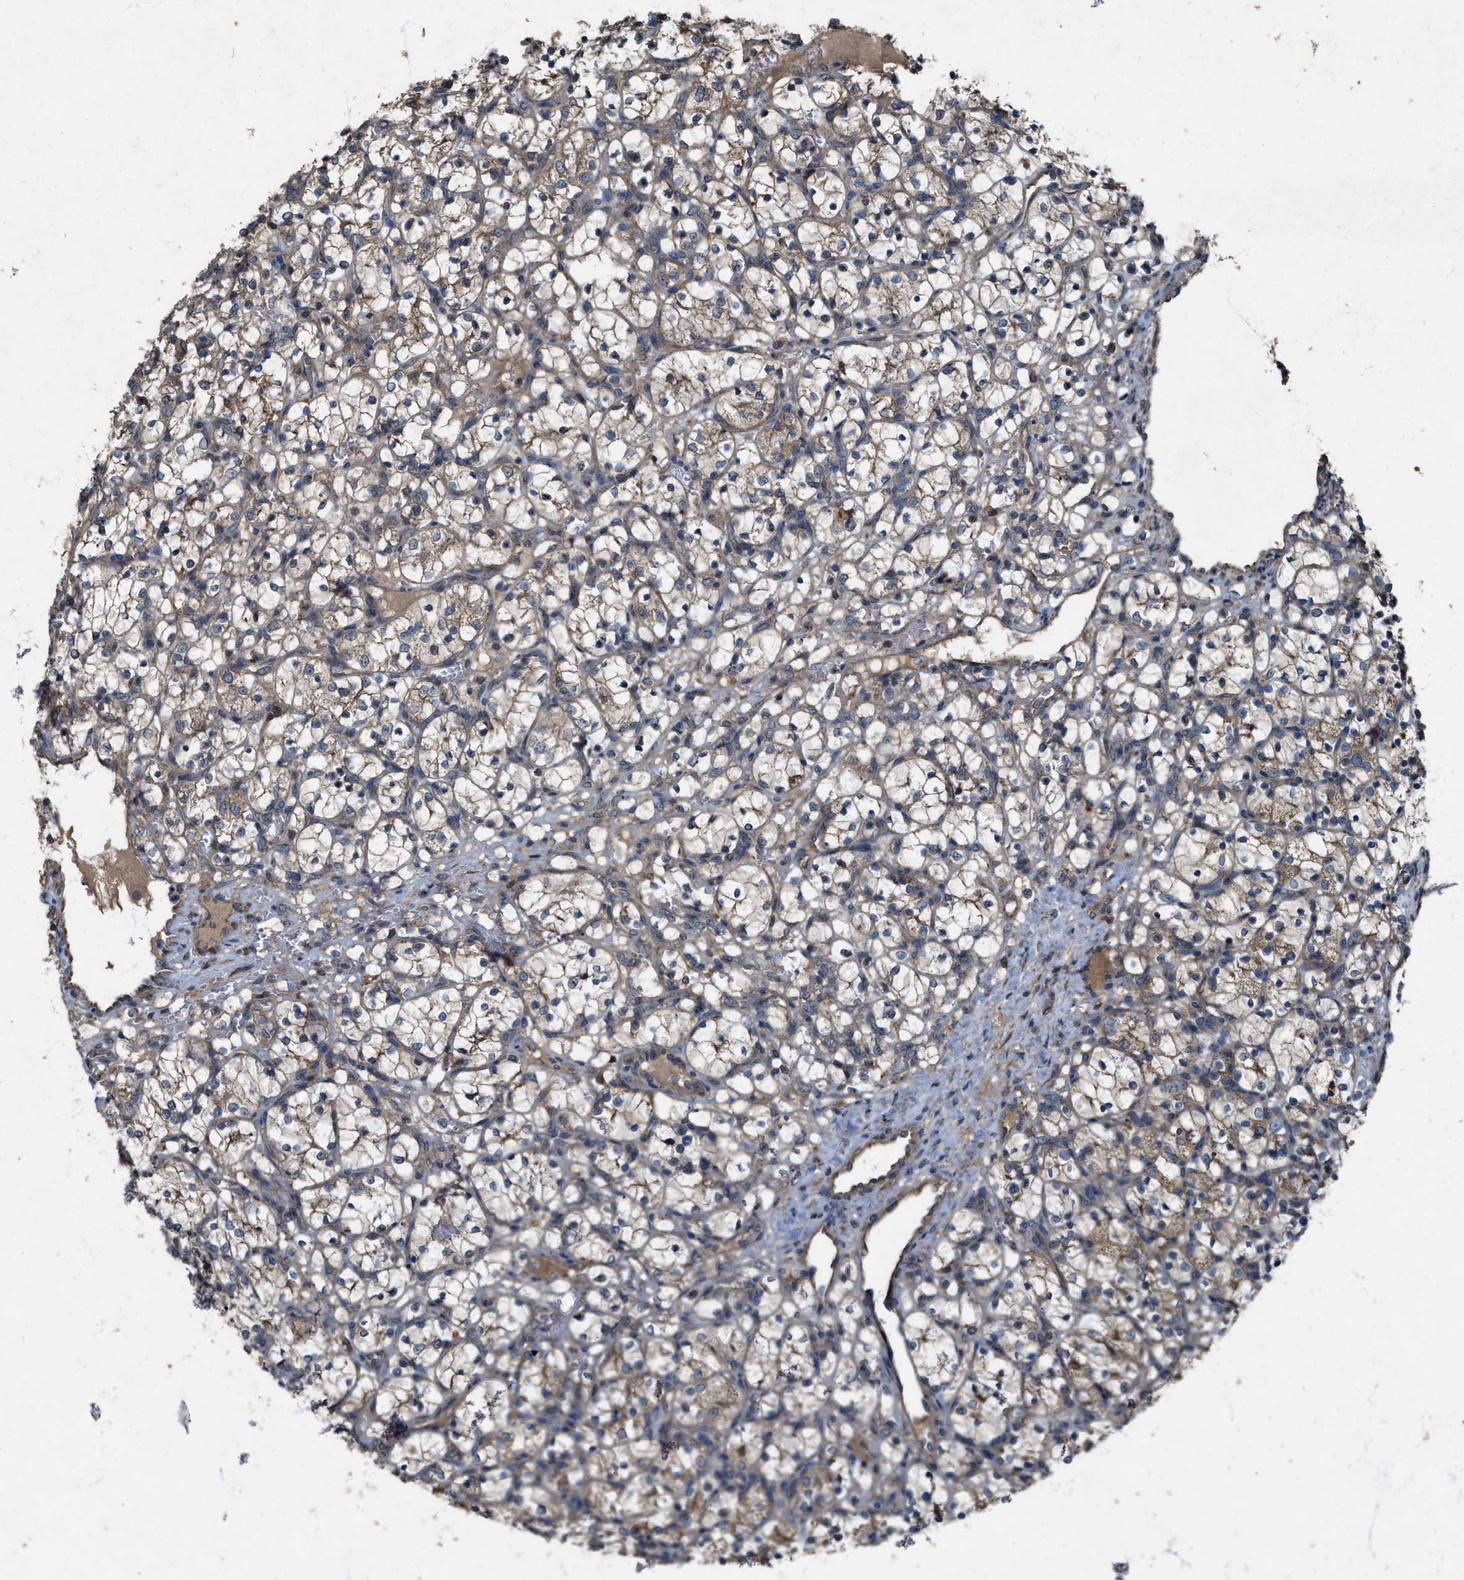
{"staining": {"intensity": "moderate", "quantity": "25%-75%", "location": "cytoplasmic/membranous"}, "tissue": "renal cancer", "cell_type": "Tumor cells", "image_type": "cancer", "snomed": [{"axis": "morphology", "description": "Adenocarcinoma, NOS"}, {"axis": "topography", "description": "Kidney"}], "caption": "Moderate cytoplasmic/membranous positivity is identified in approximately 25%-75% of tumor cells in adenocarcinoma (renal). The protein of interest is shown in brown color, while the nuclei are stained blue.", "gene": "PDP2", "patient": {"sex": "female", "age": 69}}